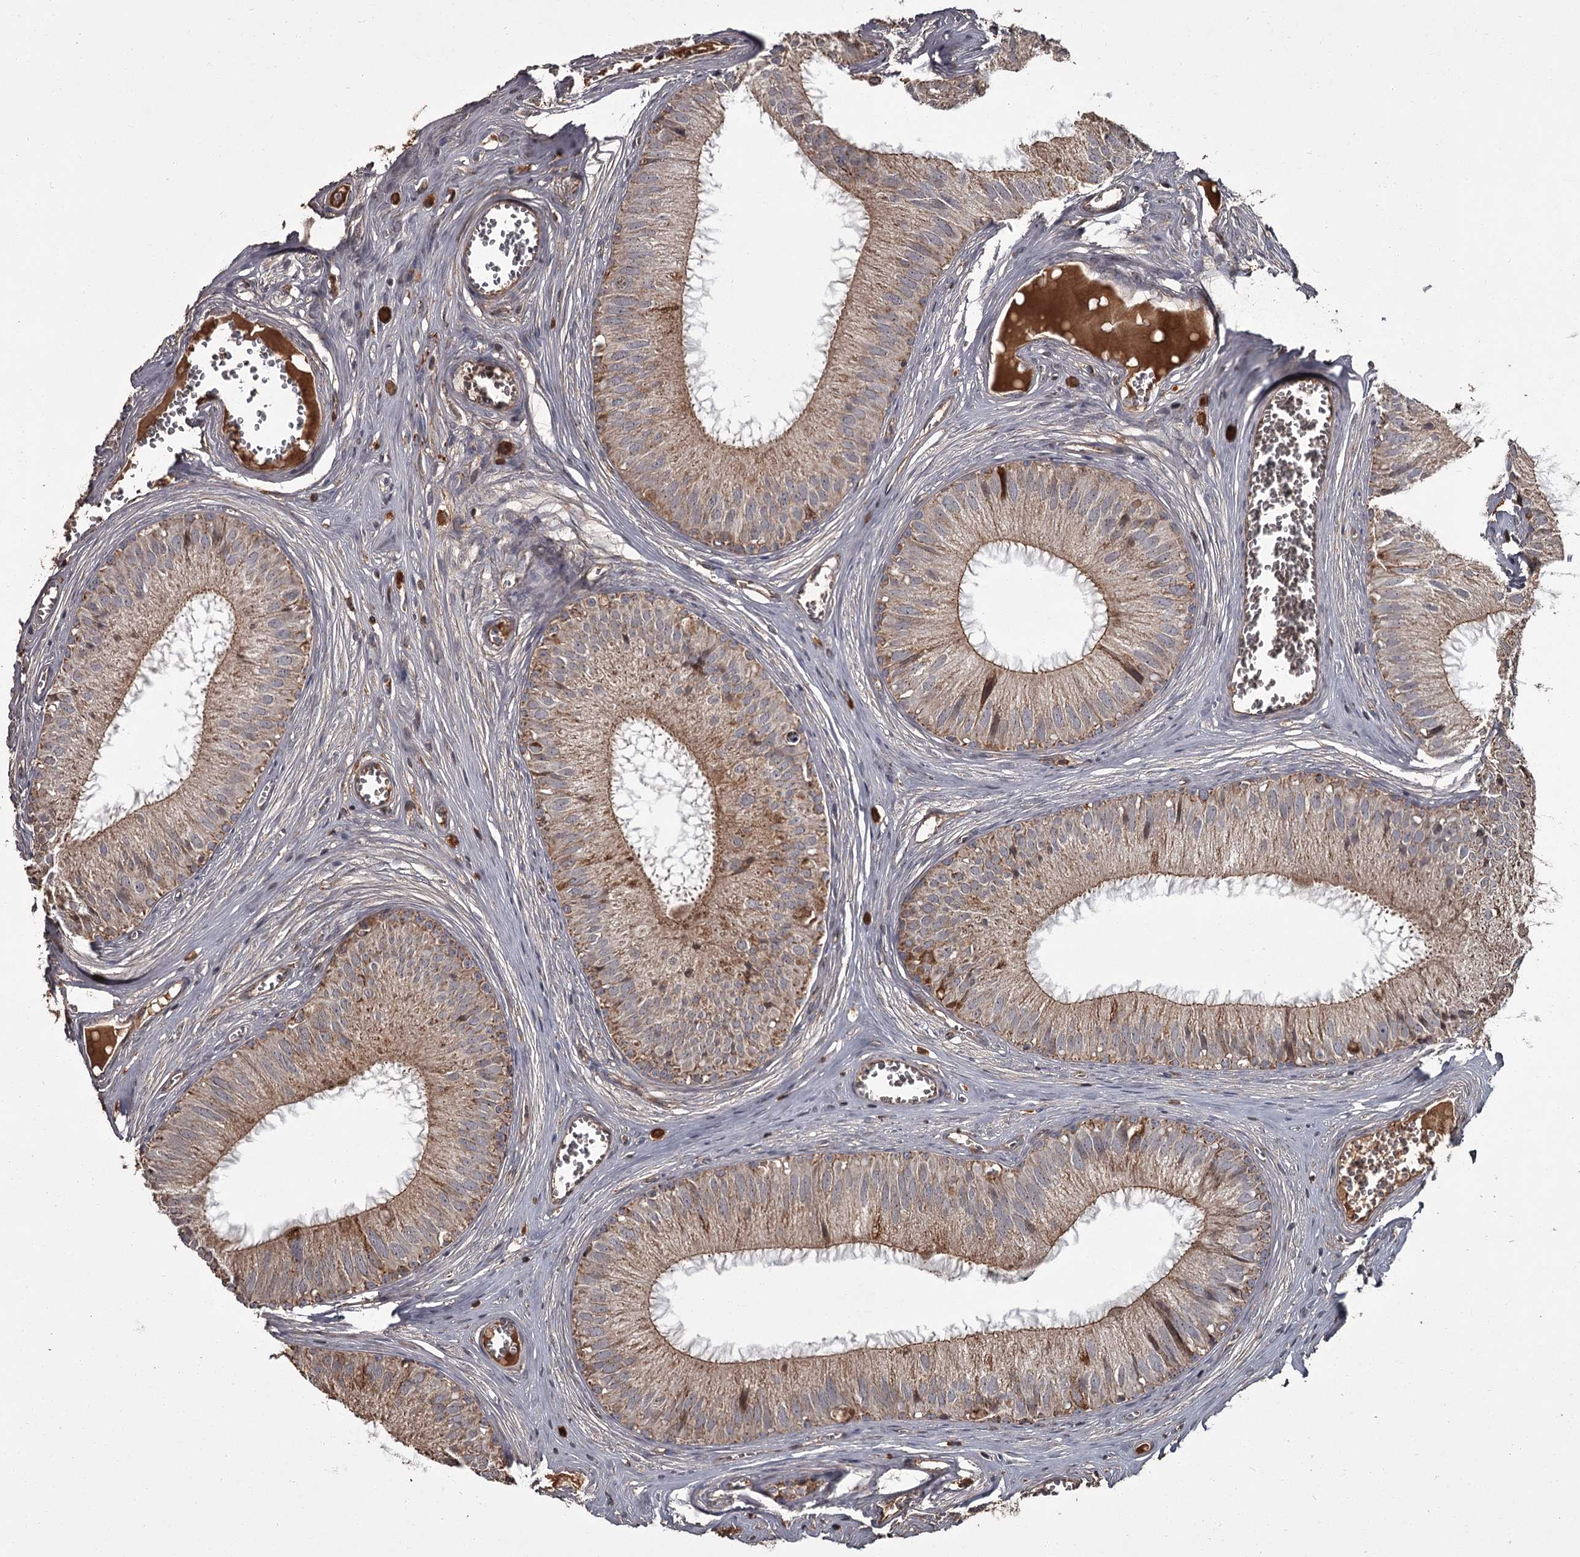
{"staining": {"intensity": "strong", "quantity": "25%-75%", "location": "cytoplasmic/membranous"}, "tissue": "epididymis", "cell_type": "Glandular cells", "image_type": "normal", "snomed": [{"axis": "morphology", "description": "Normal tissue, NOS"}, {"axis": "topography", "description": "Epididymis"}], "caption": "Strong cytoplasmic/membranous staining for a protein is identified in about 25%-75% of glandular cells of benign epididymis using immunohistochemistry (IHC).", "gene": "THAP9", "patient": {"sex": "male", "age": 36}}